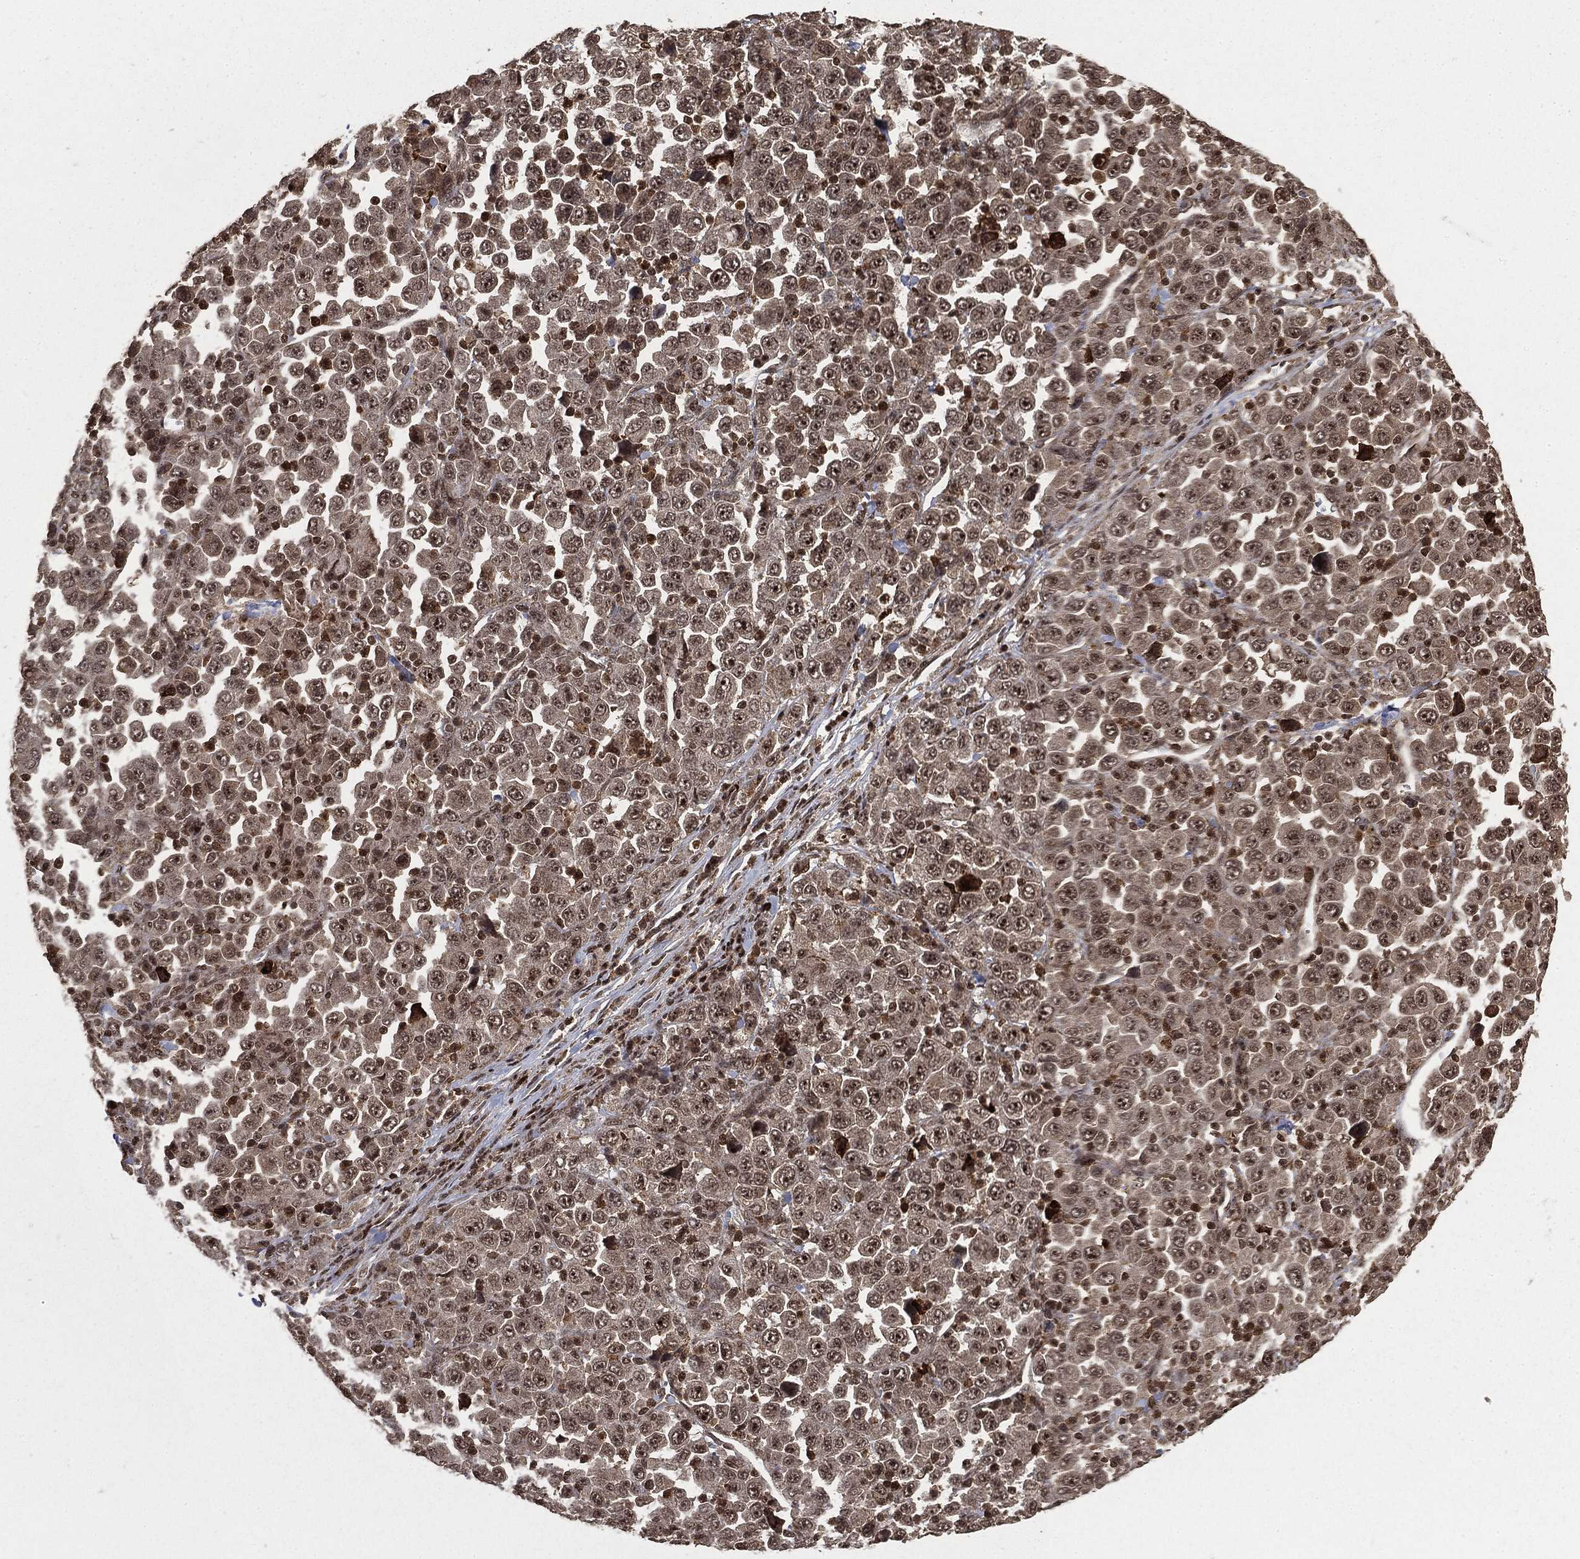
{"staining": {"intensity": "negative", "quantity": "none", "location": "none"}, "tissue": "stomach cancer", "cell_type": "Tumor cells", "image_type": "cancer", "snomed": [{"axis": "morphology", "description": "Normal tissue, NOS"}, {"axis": "morphology", "description": "Adenocarcinoma, NOS"}, {"axis": "topography", "description": "Stomach, upper"}, {"axis": "topography", "description": "Stomach"}], "caption": "Photomicrograph shows no protein staining in tumor cells of stomach cancer tissue.", "gene": "CTDP1", "patient": {"sex": "male", "age": 59}}